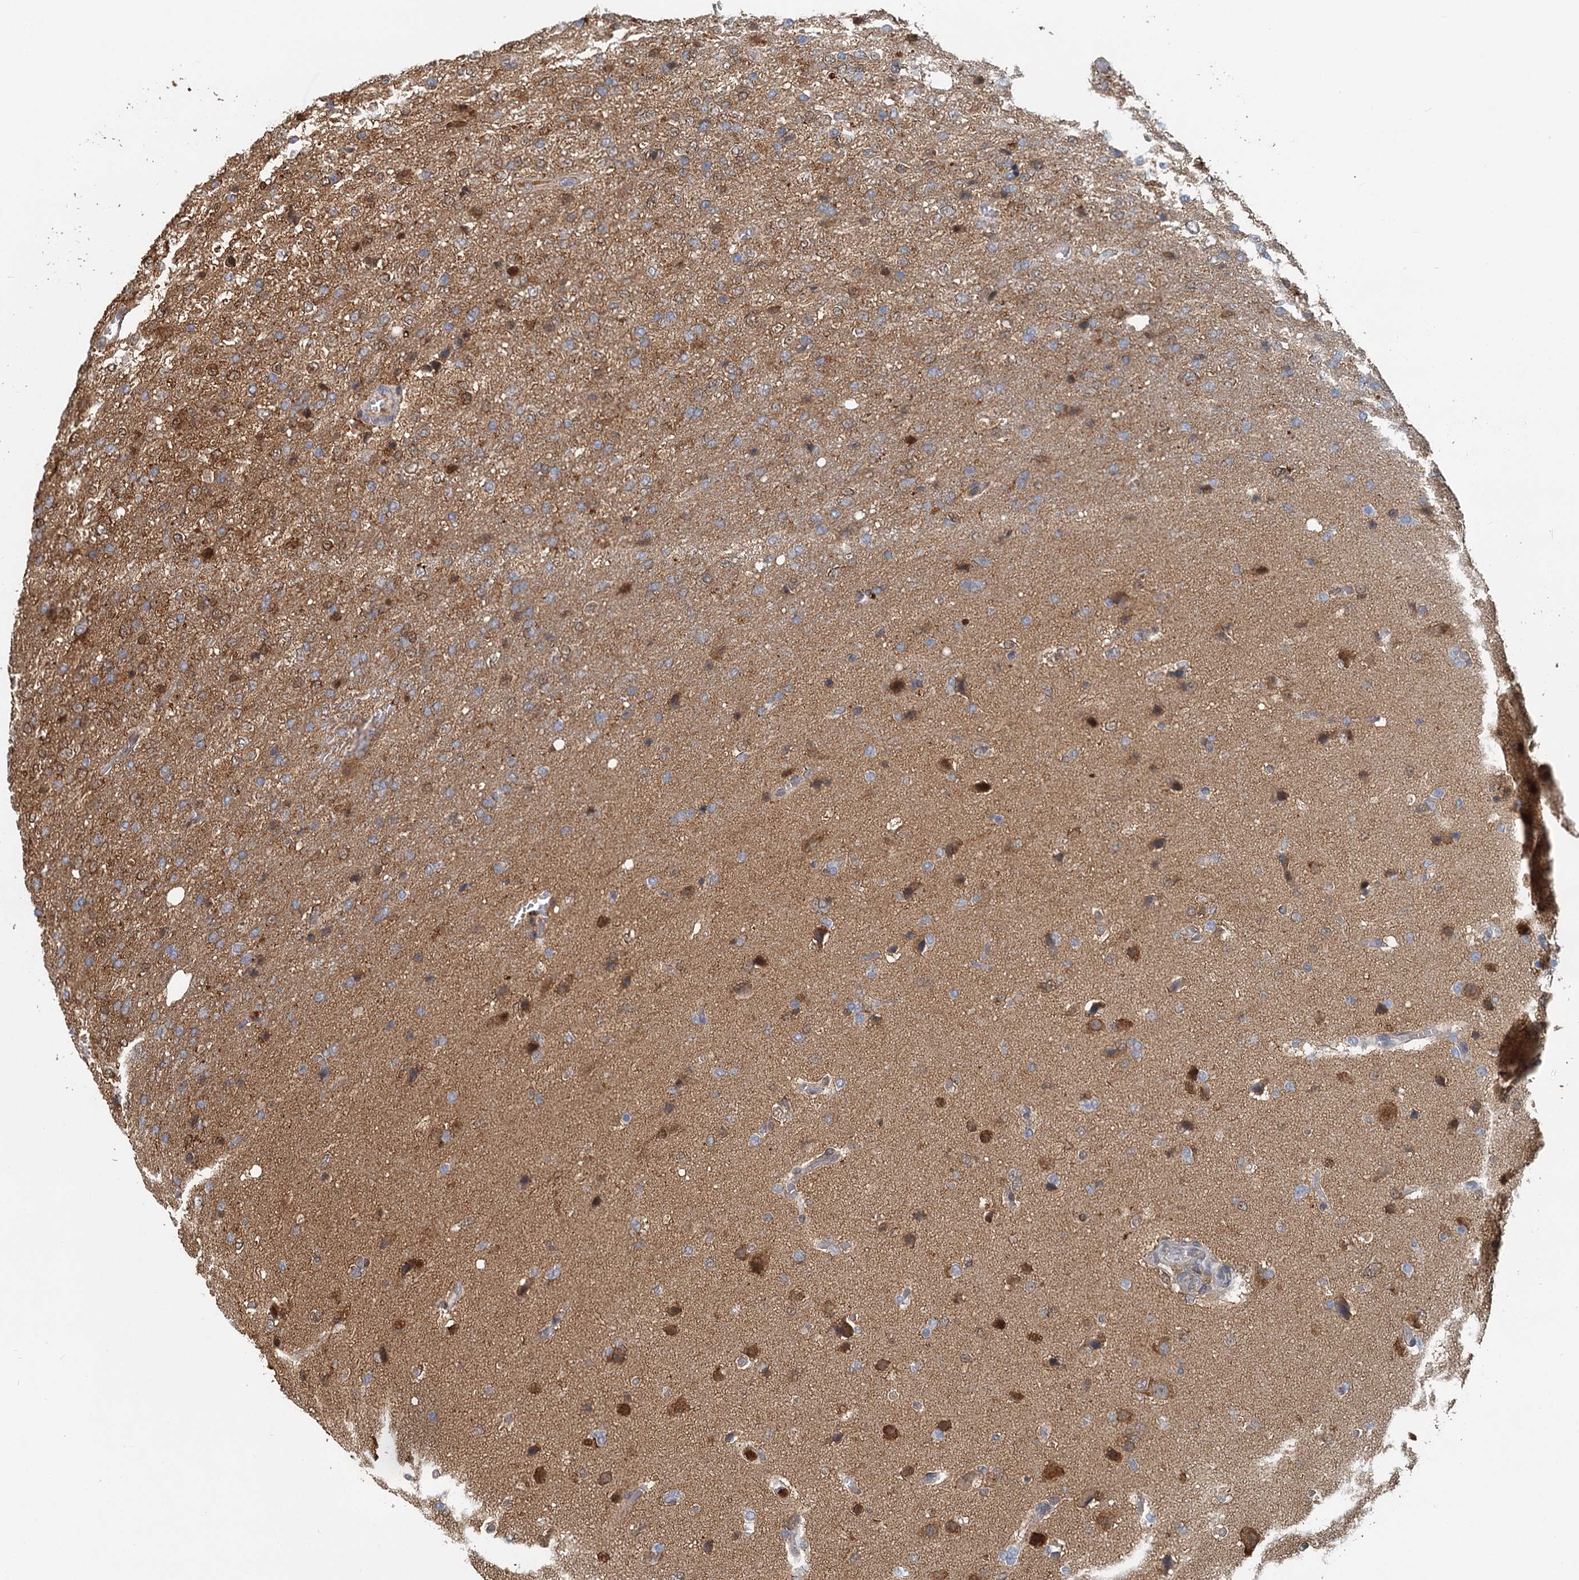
{"staining": {"intensity": "moderate", "quantity": "25%-75%", "location": "cytoplasmic/membranous"}, "tissue": "glioma", "cell_type": "Tumor cells", "image_type": "cancer", "snomed": [{"axis": "morphology", "description": "Glioma, malignant, High grade"}, {"axis": "topography", "description": "Brain"}], "caption": "A brown stain highlights moderate cytoplasmic/membranous expression of a protein in glioma tumor cells.", "gene": "GPI", "patient": {"sex": "female", "age": 74}}